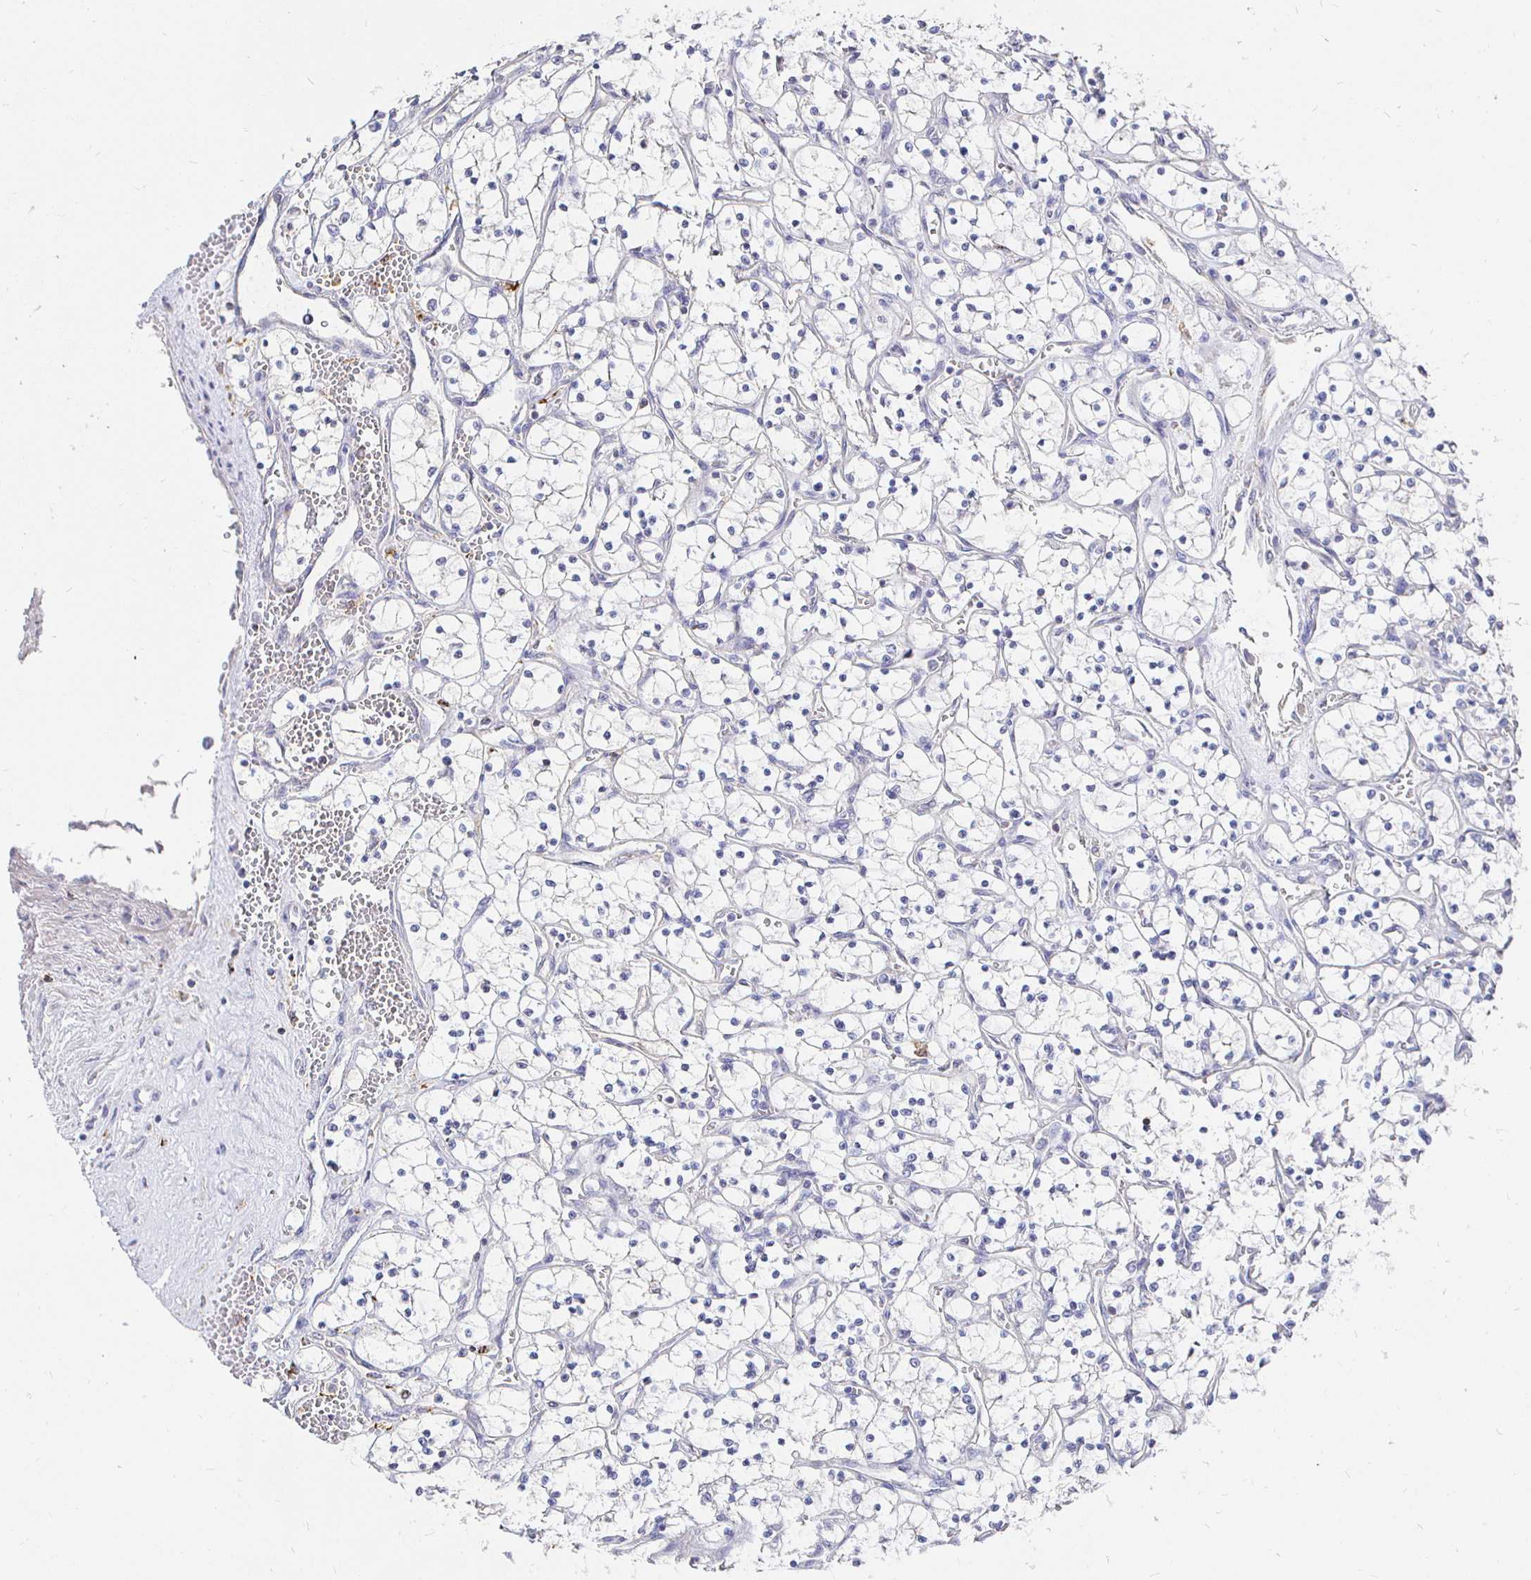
{"staining": {"intensity": "negative", "quantity": "none", "location": "none"}, "tissue": "renal cancer", "cell_type": "Tumor cells", "image_type": "cancer", "snomed": [{"axis": "morphology", "description": "Adenocarcinoma, NOS"}, {"axis": "topography", "description": "Kidney"}], "caption": "High power microscopy histopathology image of an IHC histopathology image of adenocarcinoma (renal), revealing no significant staining in tumor cells. (Stains: DAB immunohistochemistry with hematoxylin counter stain, Microscopy: brightfield microscopy at high magnification).", "gene": "CXCR3", "patient": {"sex": "female", "age": 69}}